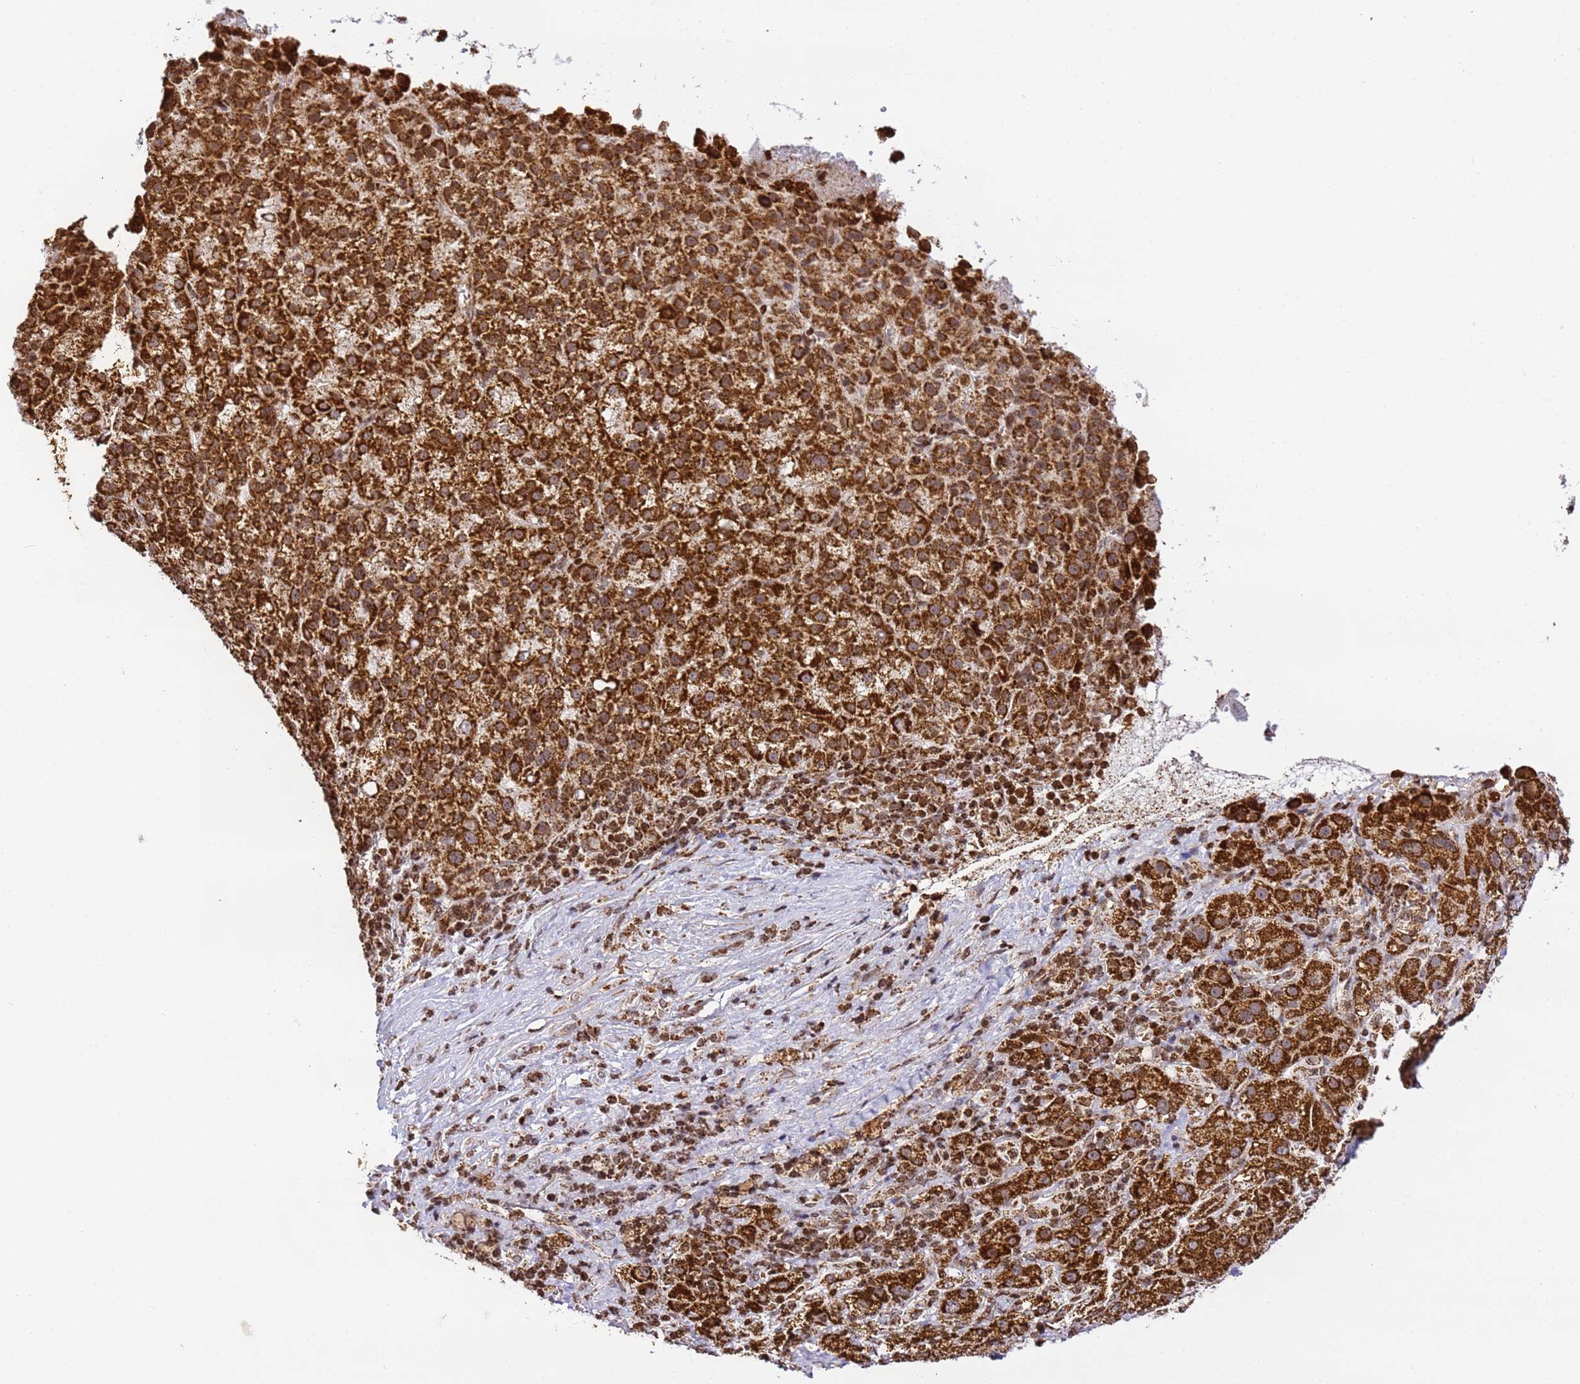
{"staining": {"intensity": "strong", "quantity": ">75%", "location": "cytoplasmic/membranous"}, "tissue": "liver cancer", "cell_type": "Tumor cells", "image_type": "cancer", "snomed": [{"axis": "morphology", "description": "Carcinoma, Hepatocellular, NOS"}, {"axis": "topography", "description": "Liver"}], "caption": "This micrograph exhibits liver cancer stained with immunohistochemistry to label a protein in brown. The cytoplasmic/membranous of tumor cells show strong positivity for the protein. Nuclei are counter-stained blue.", "gene": "HSPE1", "patient": {"sex": "female", "age": 58}}